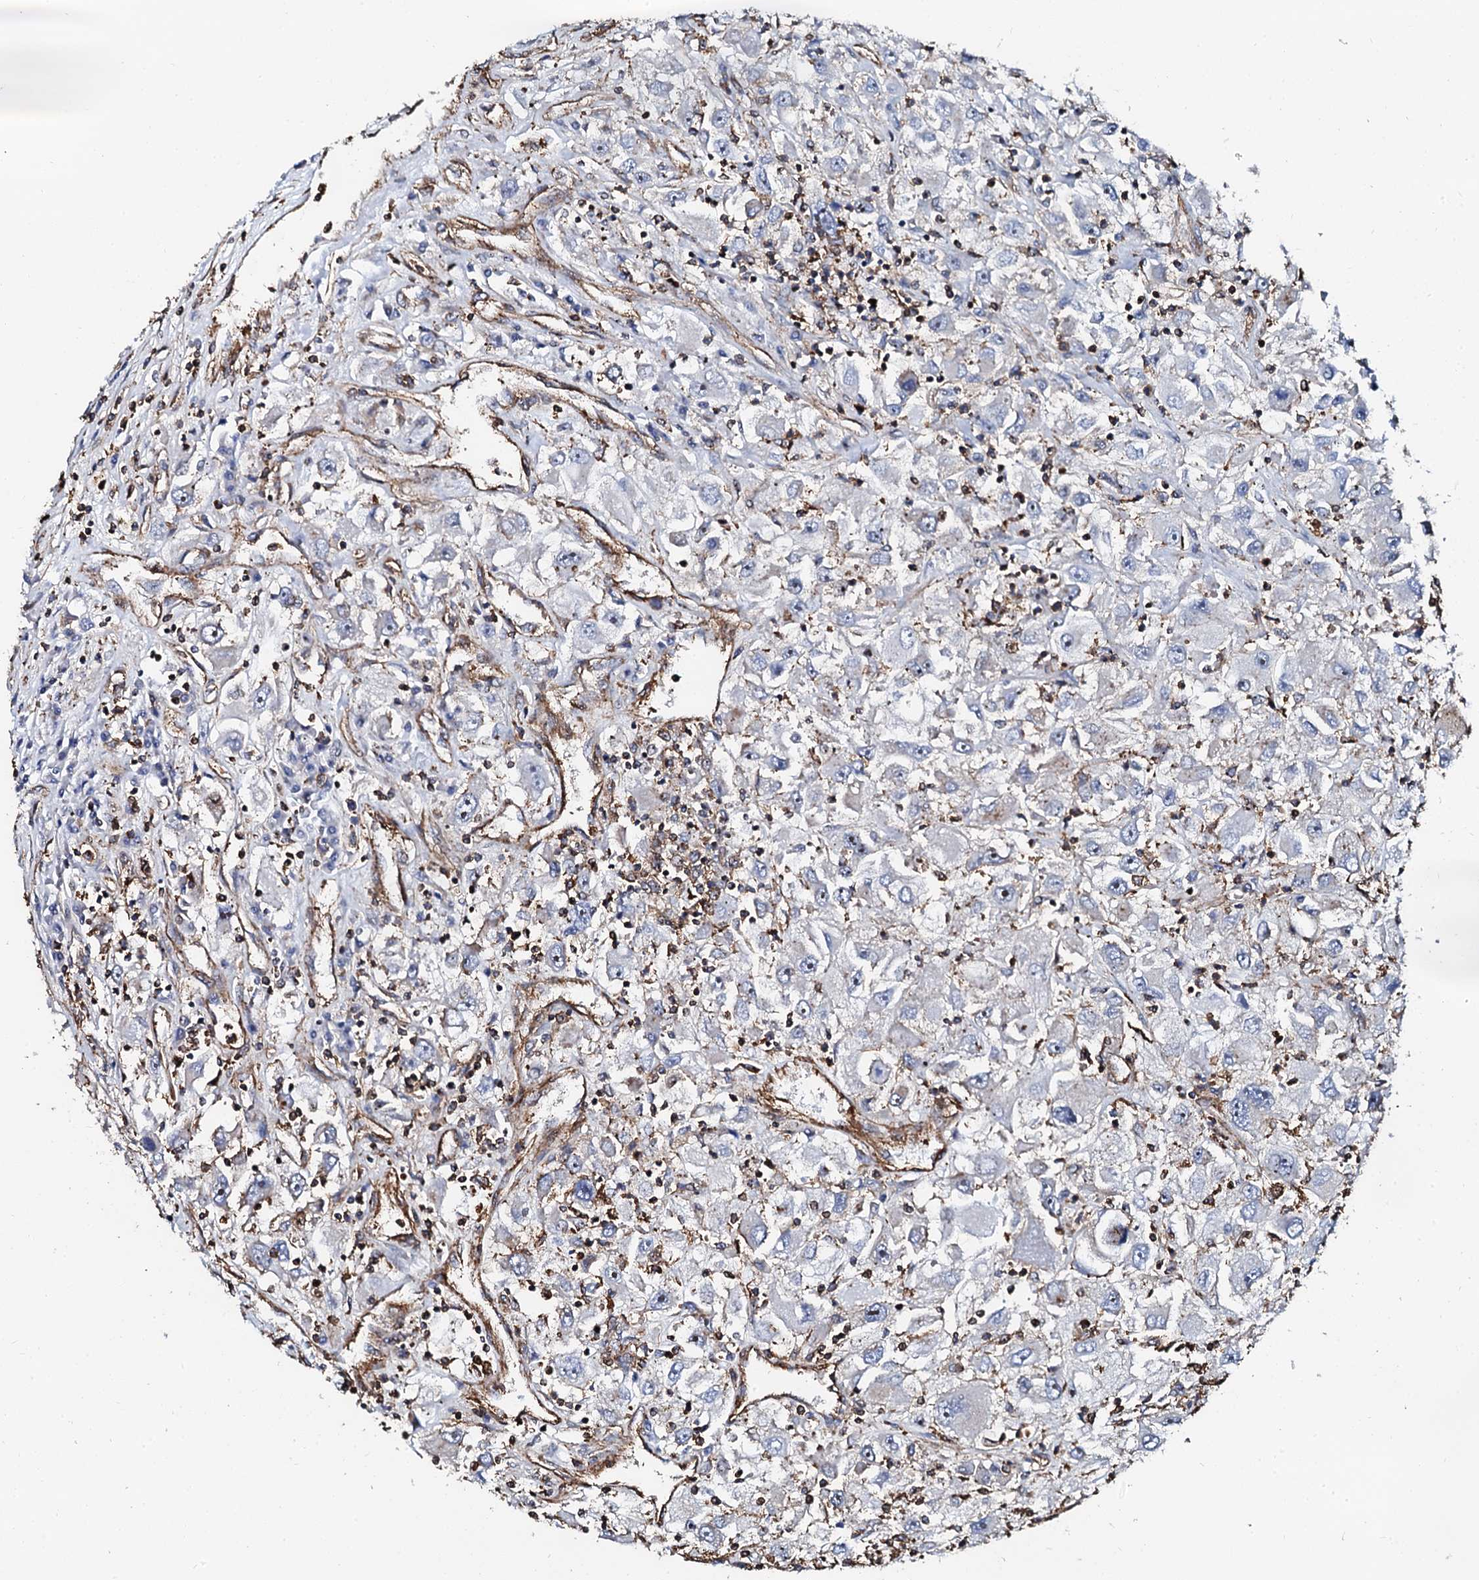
{"staining": {"intensity": "negative", "quantity": "none", "location": "none"}, "tissue": "renal cancer", "cell_type": "Tumor cells", "image_type": "cancer", "snomed": [{"axis": "morphology", "description": "Adenocarcinoma, NOS"}, {"axis": "topography", "description": "Kidney"}], "caption": "Human adenocarcinoma (renal) stained for a protein using immunohistochemistry exhibits no expression in tumor cells.", "gene": "INTS10", "patient": {"sex": "female", "age": 52}}